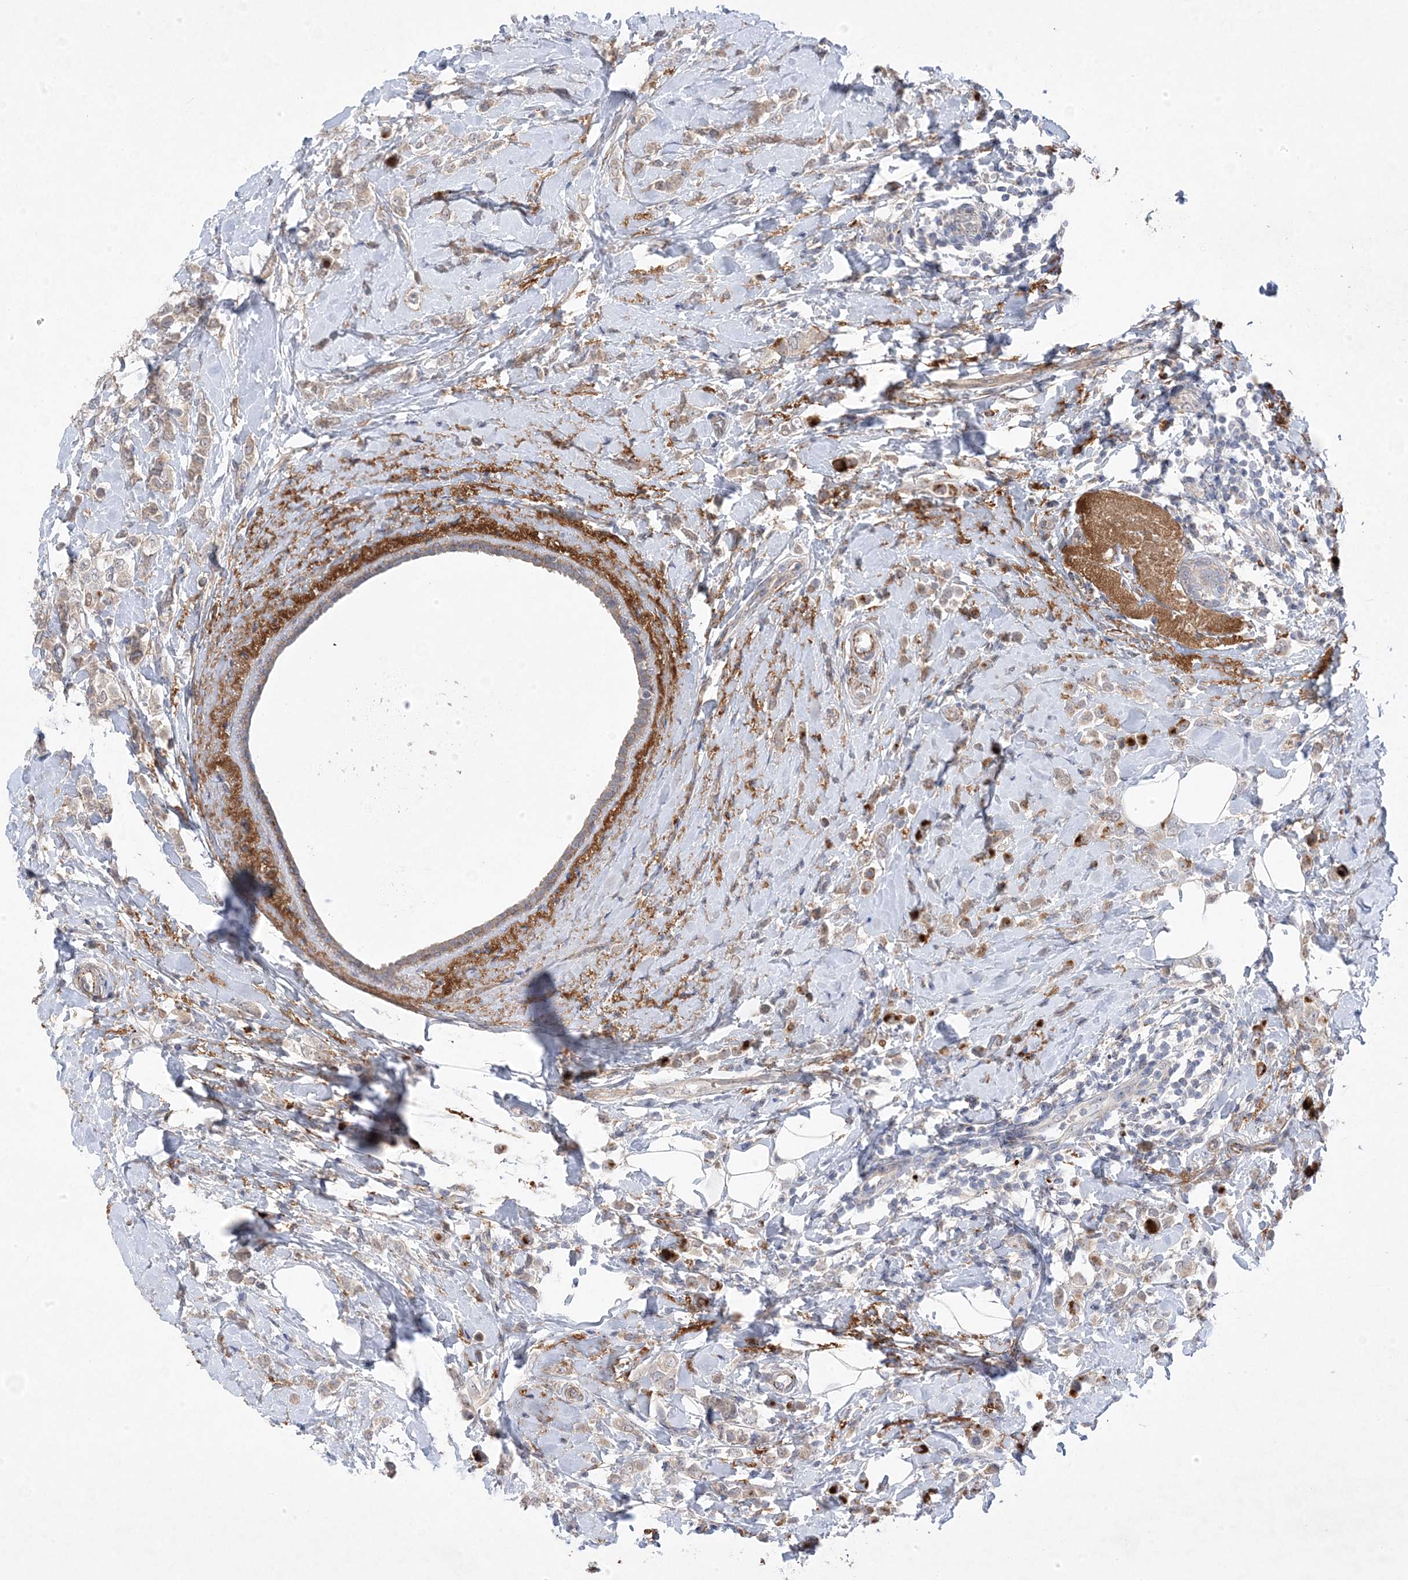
{"staining": {"intensity": "weak", "quantity": ">75%", "location": "cytoplasmic/membranous"}, "tissue": "breast cancer", "cell_type": "Tumor cells", "image_type": "cancer", "snomed": [{"axis": "morphology", "description": "Lobular carcinoma"}, {"axis": "topography", "description": "Breast"}], "caption": "About >75% of tumor cells in breast cancer show weak cytoplasmic/membranous protein staining as visualized by brown immunohistochemical staining.", "gene": "ANAPC1", "patient": {"sex": "female", "age": 47}}